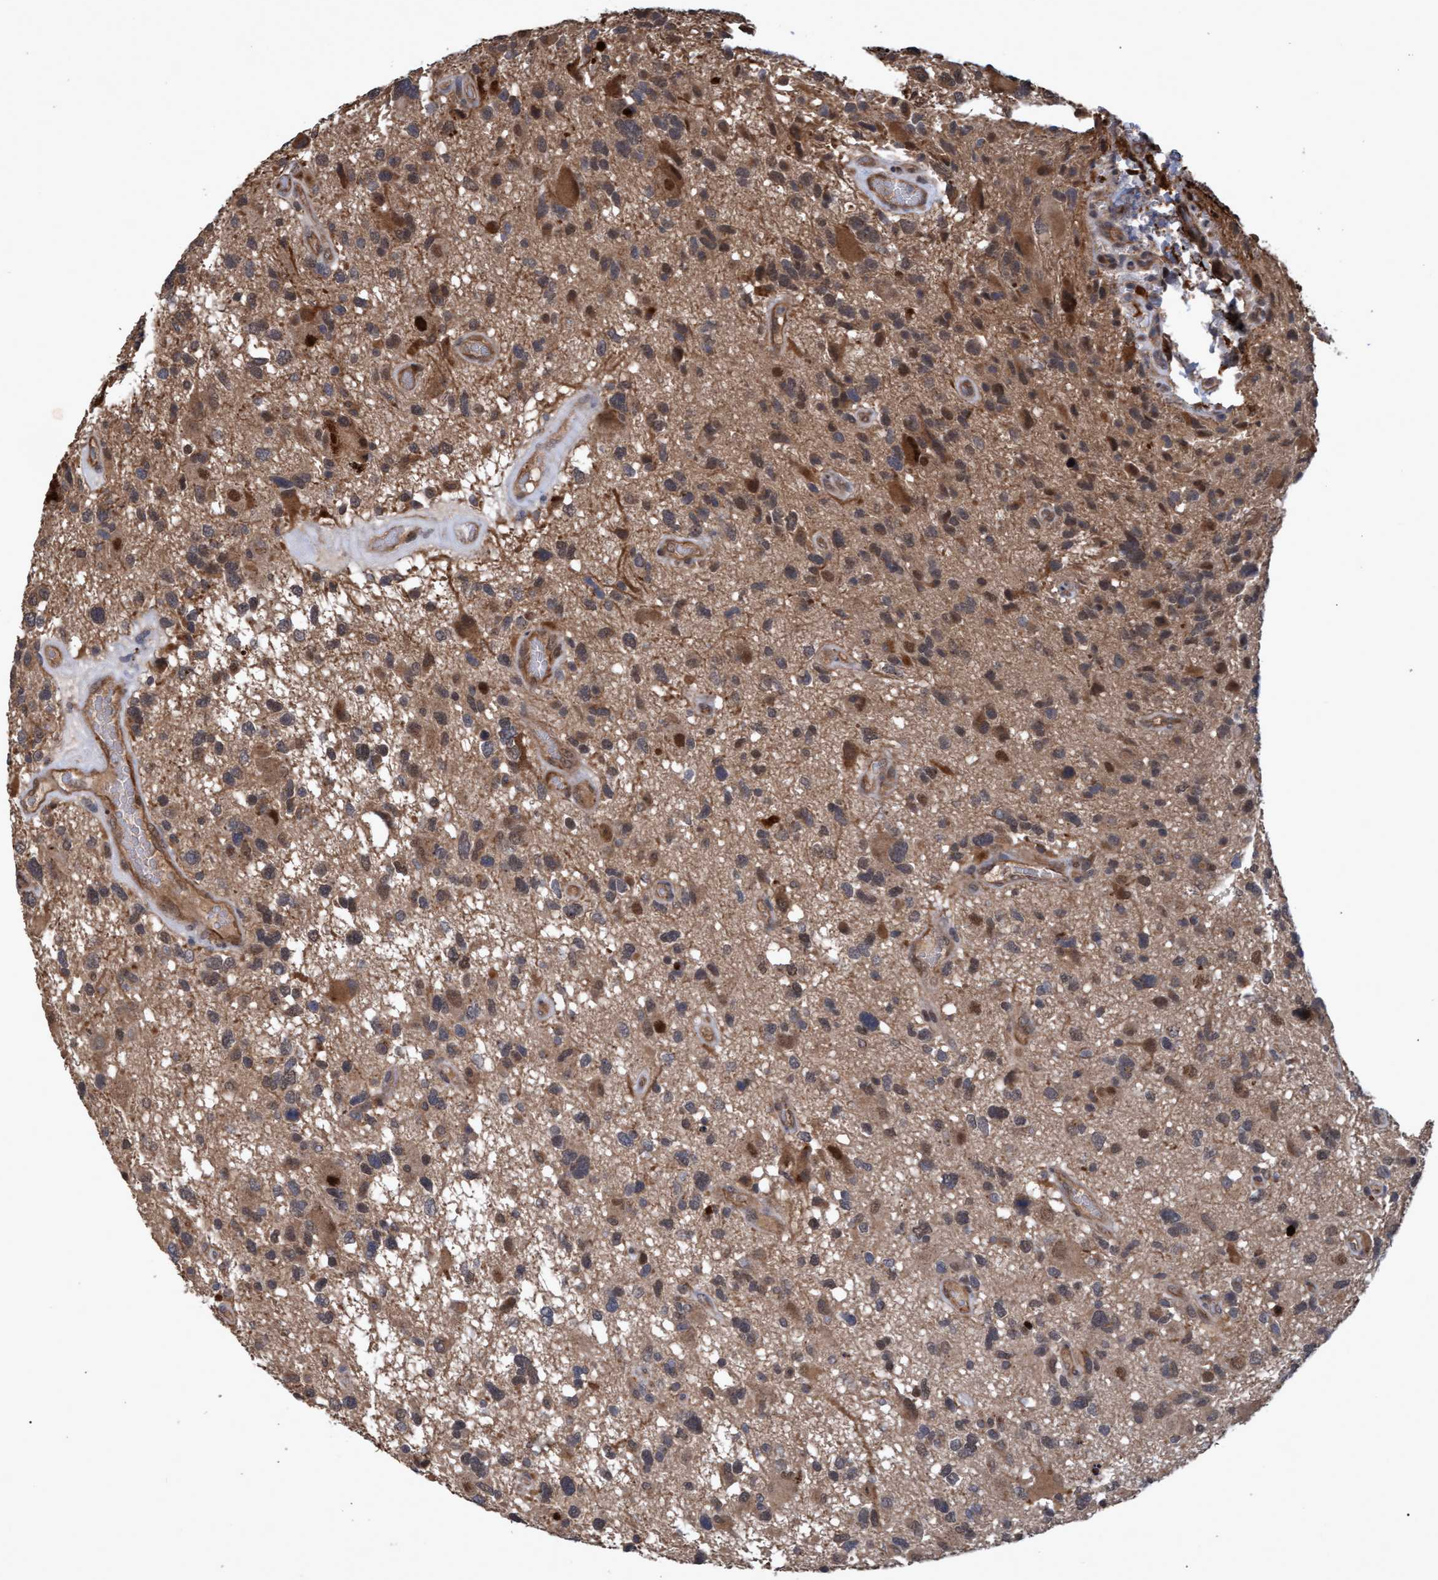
{"staining": {"intensity": "moderate", "quantity": "25%-75%", "location": "cytoplasmic/membranous,nuclear"}, "tissue": "glioma", "cell_type": "Tumor cells", "image_type": "cancer", "snomed": [{"axis": "morphology", "description": "Glioma, malignant, High grade"}, {"axis": "topography", "description": "Brain"}], "caption": "Immunohistochemistry histopathology image of human malignant glioma (high-grade) stained for a protein (brown), which shows medium levels of moderate cytoplasmic/membranous and nuclear staining in approximately 25%-75% of tumor cells.", "gene": "PSMB6", "patient": {"sex": "male", "age": 33}}